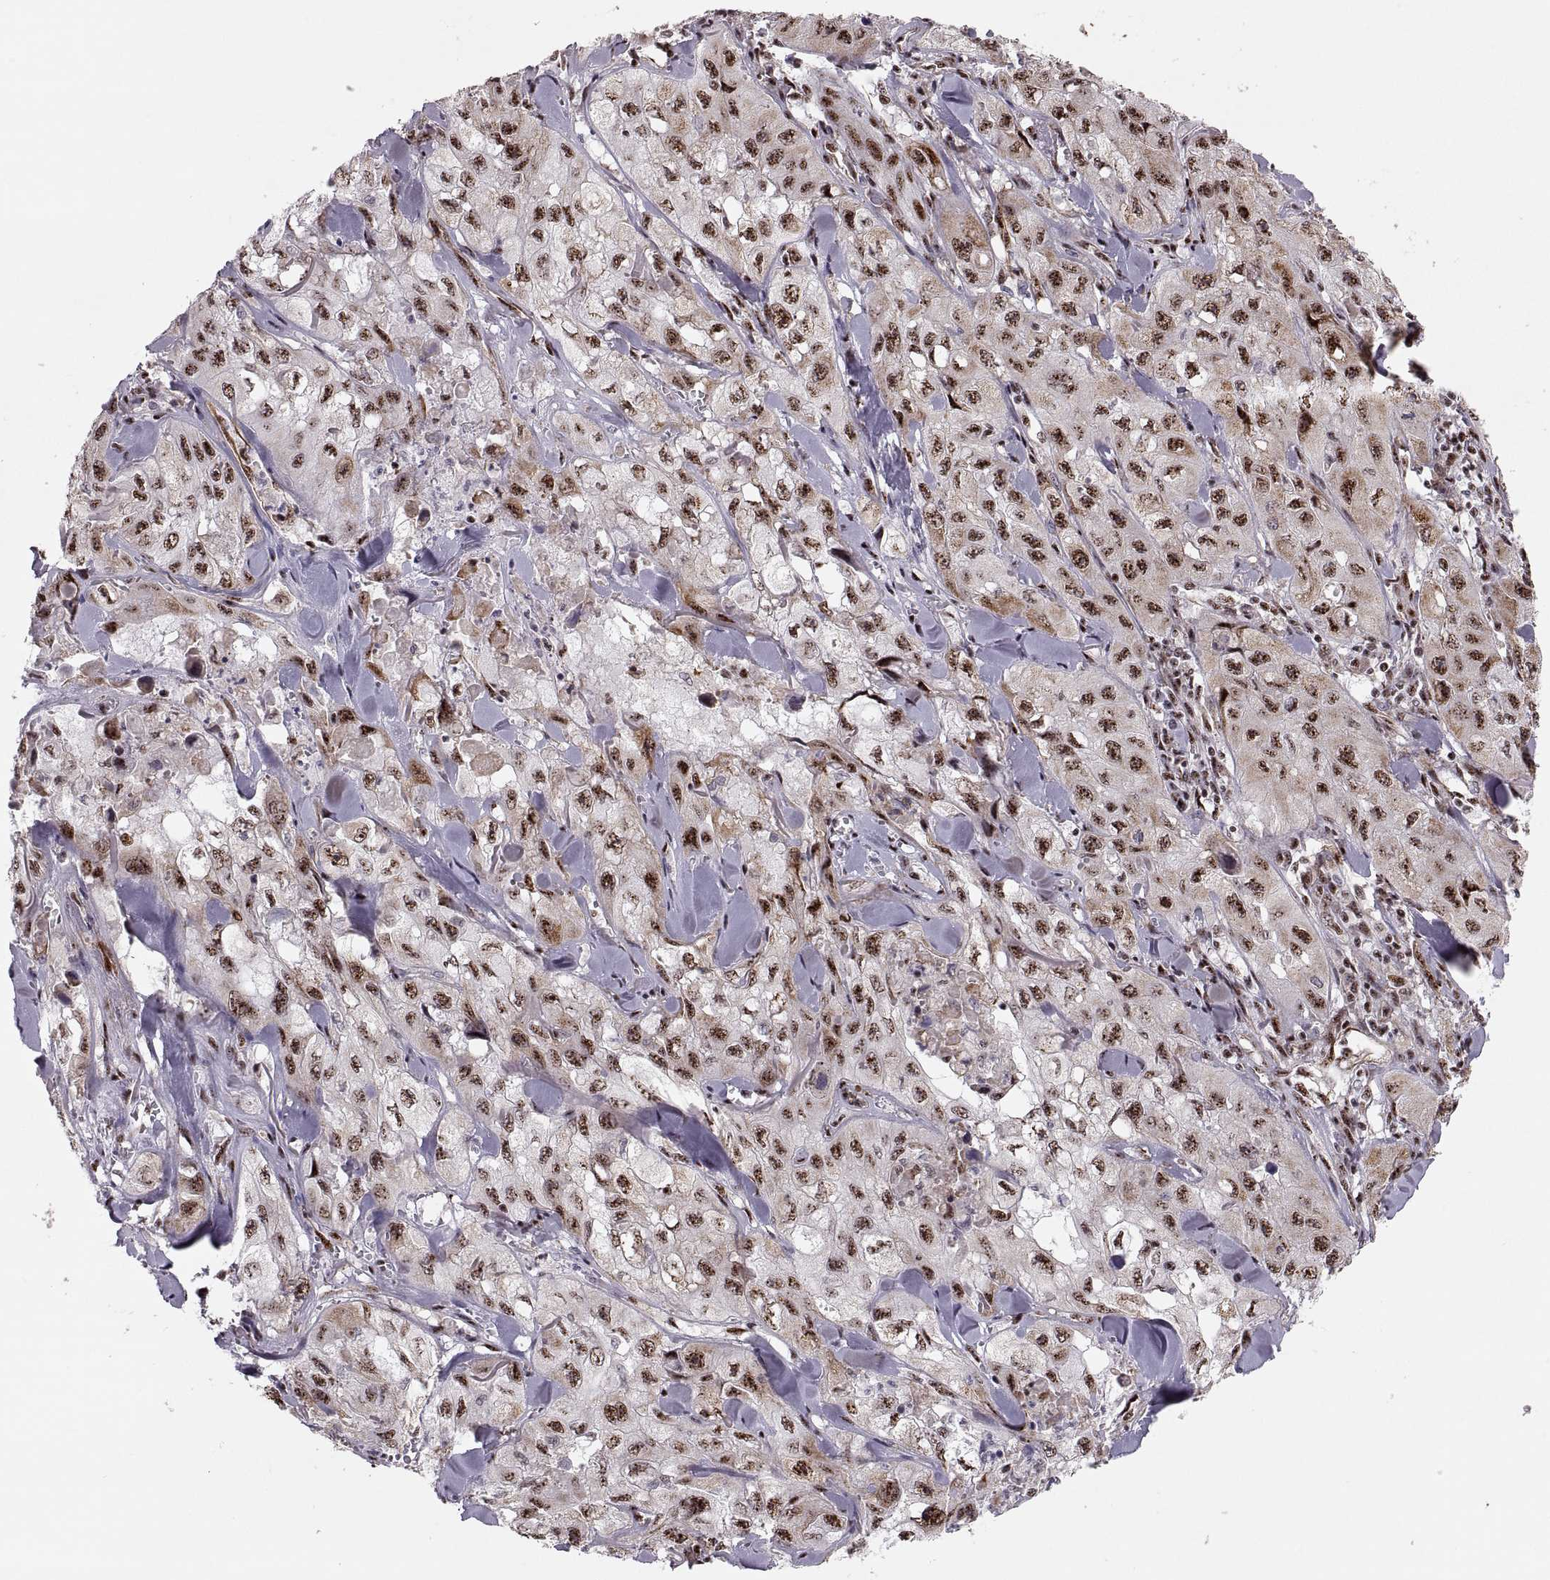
{"staining": {"intensity": "strong", "quantity": ">75%", "location": "nuclear"}, "tissue": "skin cancer", "cell_type": "Tumor cells", "image_type": "cancer", "snomed": [{"axis": "morphology", "description": "Squamous cell carcinoma, NOS"}, {"axis": "topography", "description": "Skin"}, {"axis": "topography", "description": "Subcutis"}], "caption": "The micrograph demonstrates staining of skin cancer (squamous cell carcinoma), revealing strong nuclear protein expression (brown color) within tumor cells.", "gene": "ZCCHC17", "patient": {"sex": "male", "age": 73}}